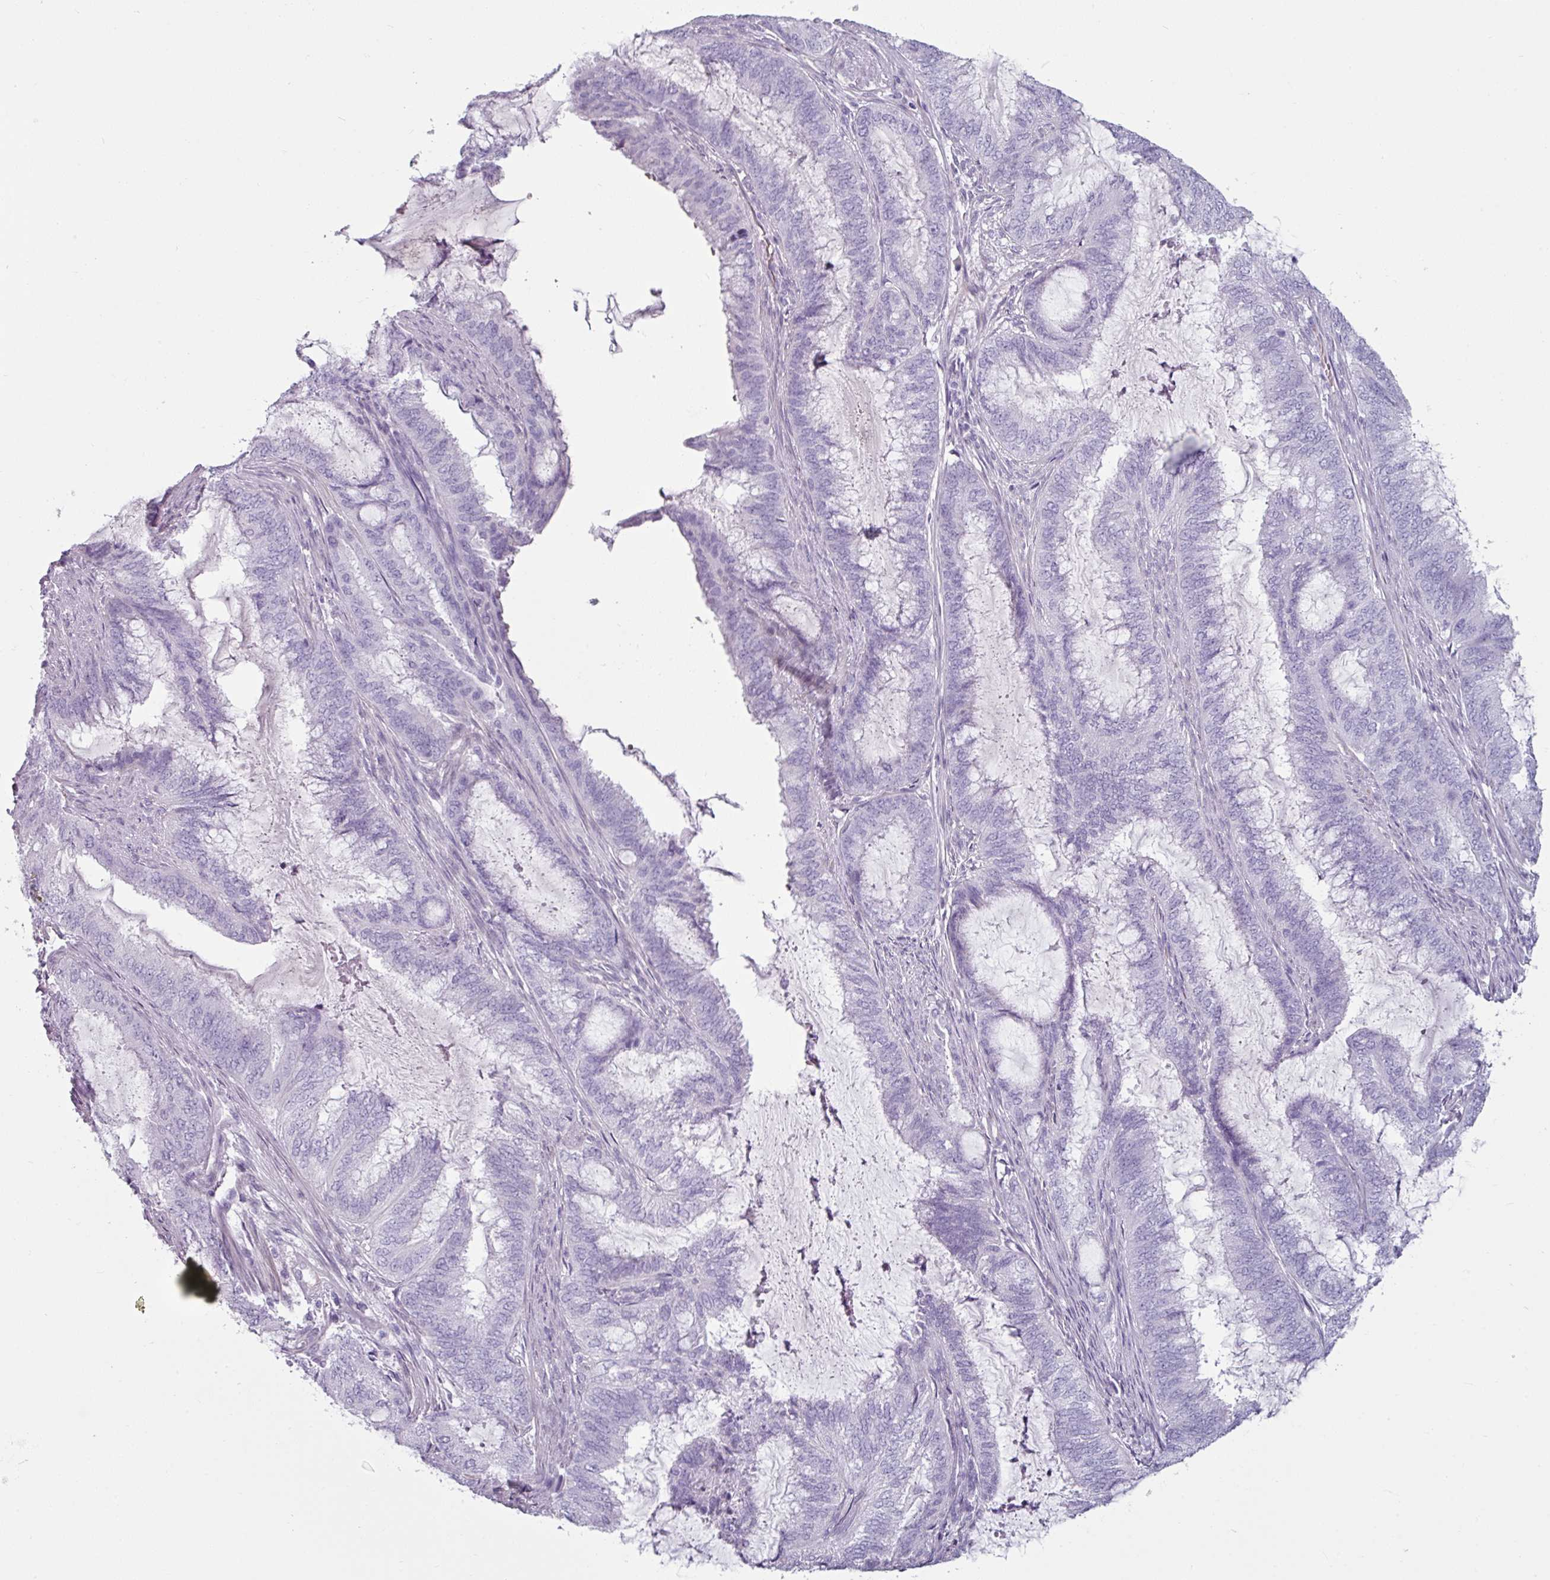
{"staining": {"intensity": "negative", "quantity": "none", "location": "none"}, "tissue": "endometrial cancer", "cell_type": "Tumor cells", "image_type": "cancer", "snomed": [{"axis": "morphology", "description": "Adenocarcinoma, NOS"}, {"axis": "topography", "description": "Endometrium"}], "caption": "IHC photomicrograph of endometrial cancer stained for a protein (brown), which exhibits no positivity in tumor cells.", "gene": "CLCA1", "patient": {"sex": "female", "age": 51}}